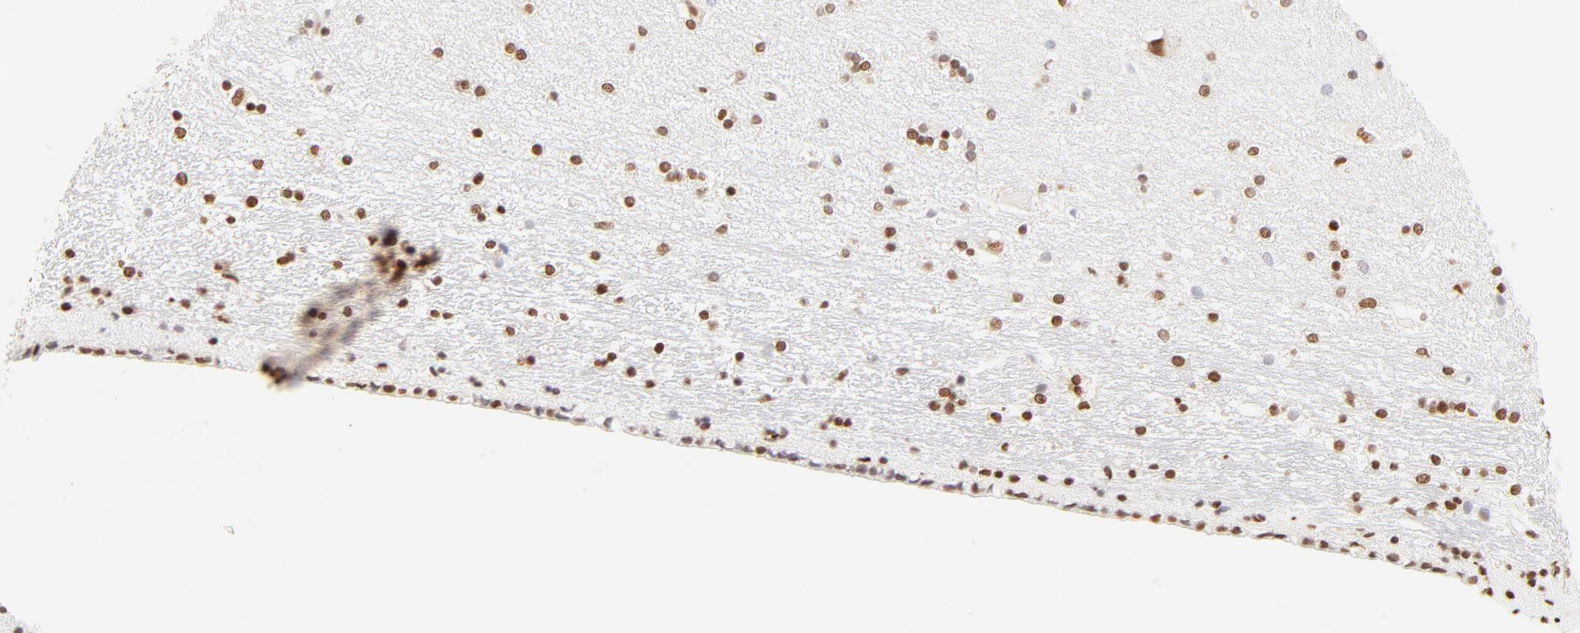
{"staining": {"intensity": "strong", "quantity": ">75%", "location": "nuclear"}, "tissue": "hippocampus", "cell_type": "Glial cells", "image_type": "normal", "snomed": [{"axis": "morphology", "description": "Normal tissue, NOS"}, {"axis": "topography", "description": "Hippocampus"}], "caption": "Immunohistochemical staining of normal hippocampus reveals >75% levels of strong nuclear protein positivity in approximately >75% of glial cells. (brown staining indicates protein expression, while blue staining denotes nuclei).", "gene": "ZNF540", "patient": {"sex": "female", "age": 54}}